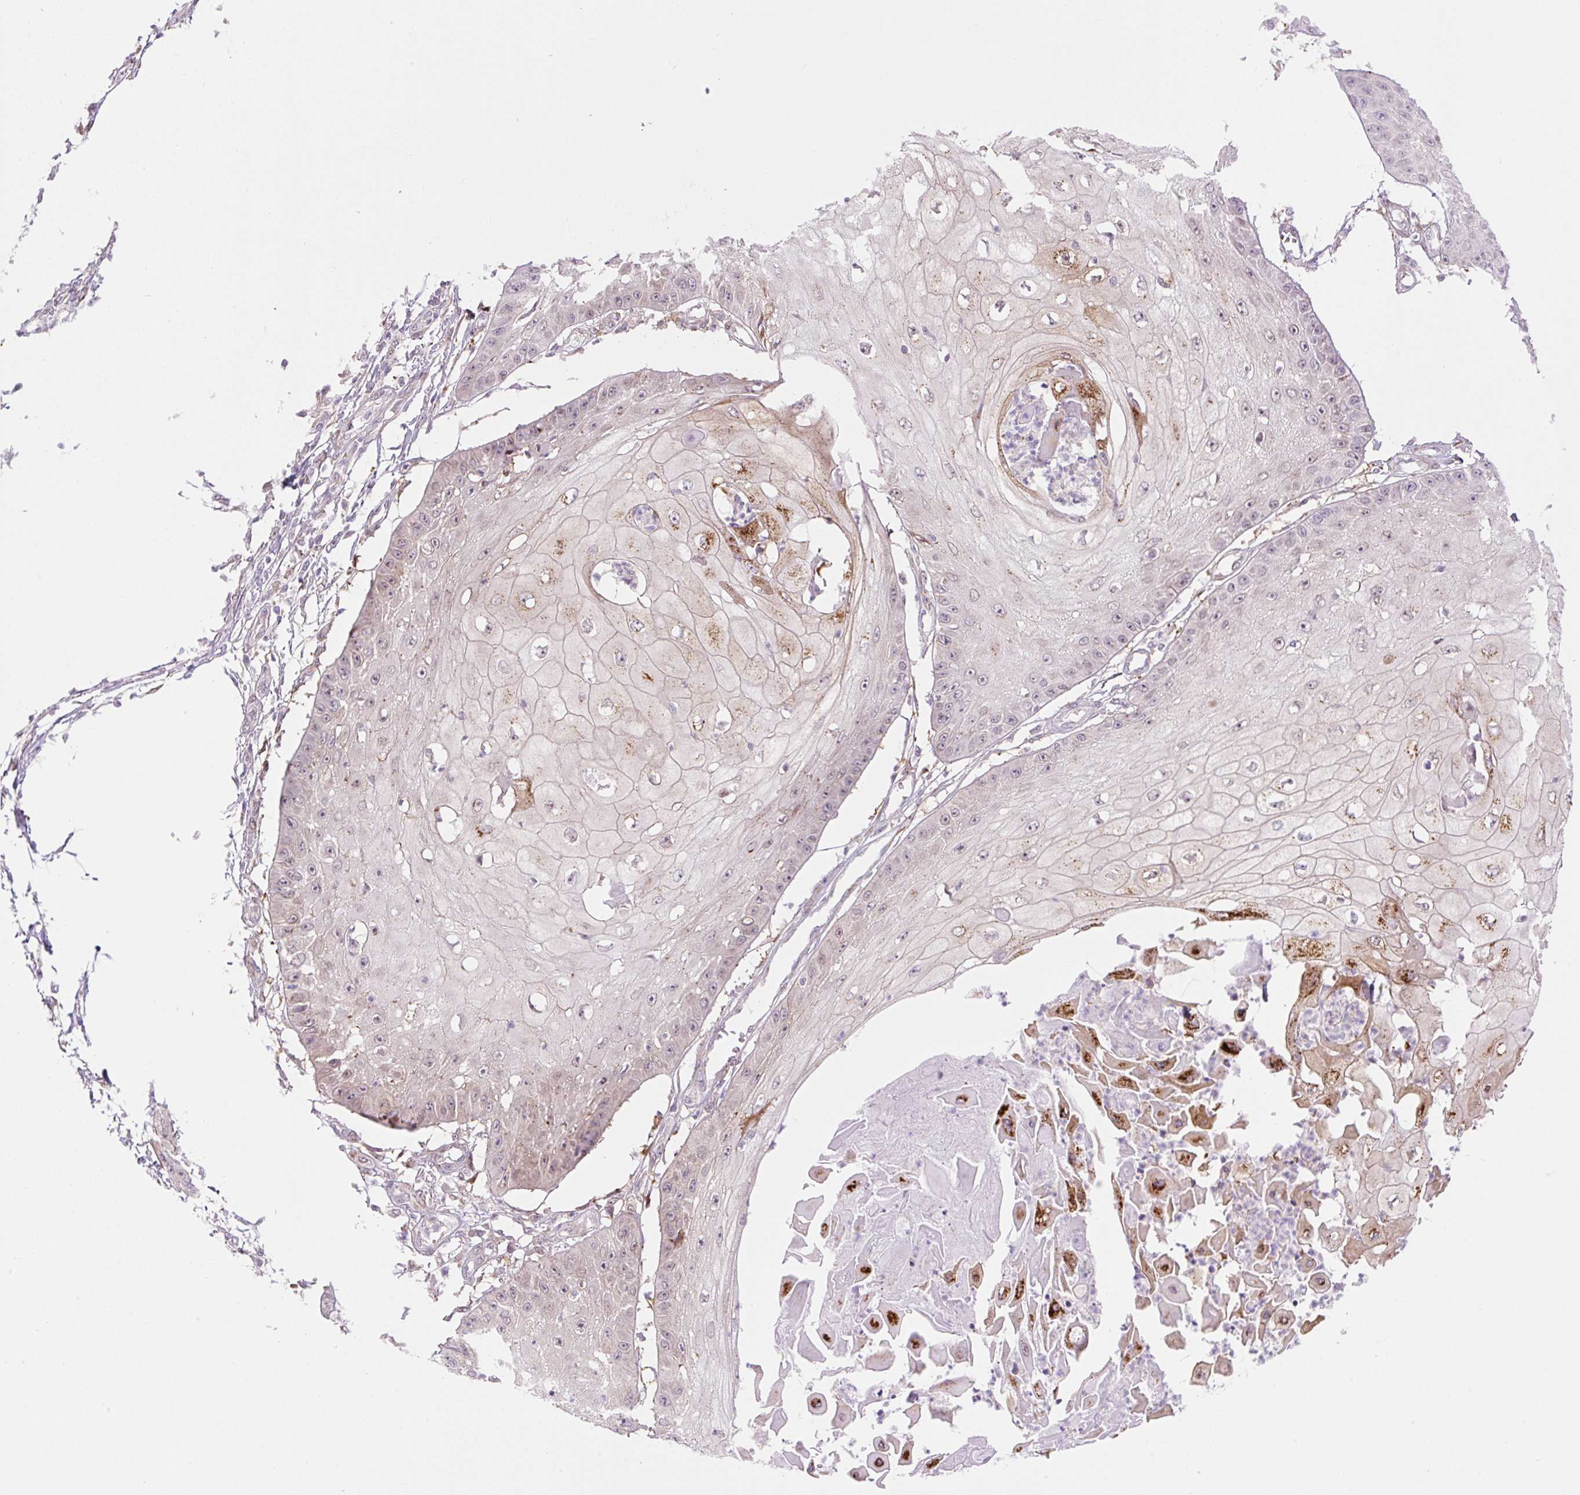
{"staining": {"intensity": "moderate", "quantity": "<25%", "location": "cytoplasmic/membranous"}, "tissue": "skin cancer", "cell_type": "Tumor cells", "image_type": "cancer", "snomed": [{"axis": "morphology", "description": "Squamous cell carcinoma, NOS"}, {"axis": "topography", "description": "Skin"}], "caption": "The image reveals a brown stain indicating the presence of a protein in the cytoplasmic/membranous of tumor cells in skin squamous cell carcinoma. Using DAB (brown) and hematoxylin (blue) stains, captured at high magnification using brightfield microscopy.", "gene": "ZFP41", "patient": {"sex": "male", "age": 70}}